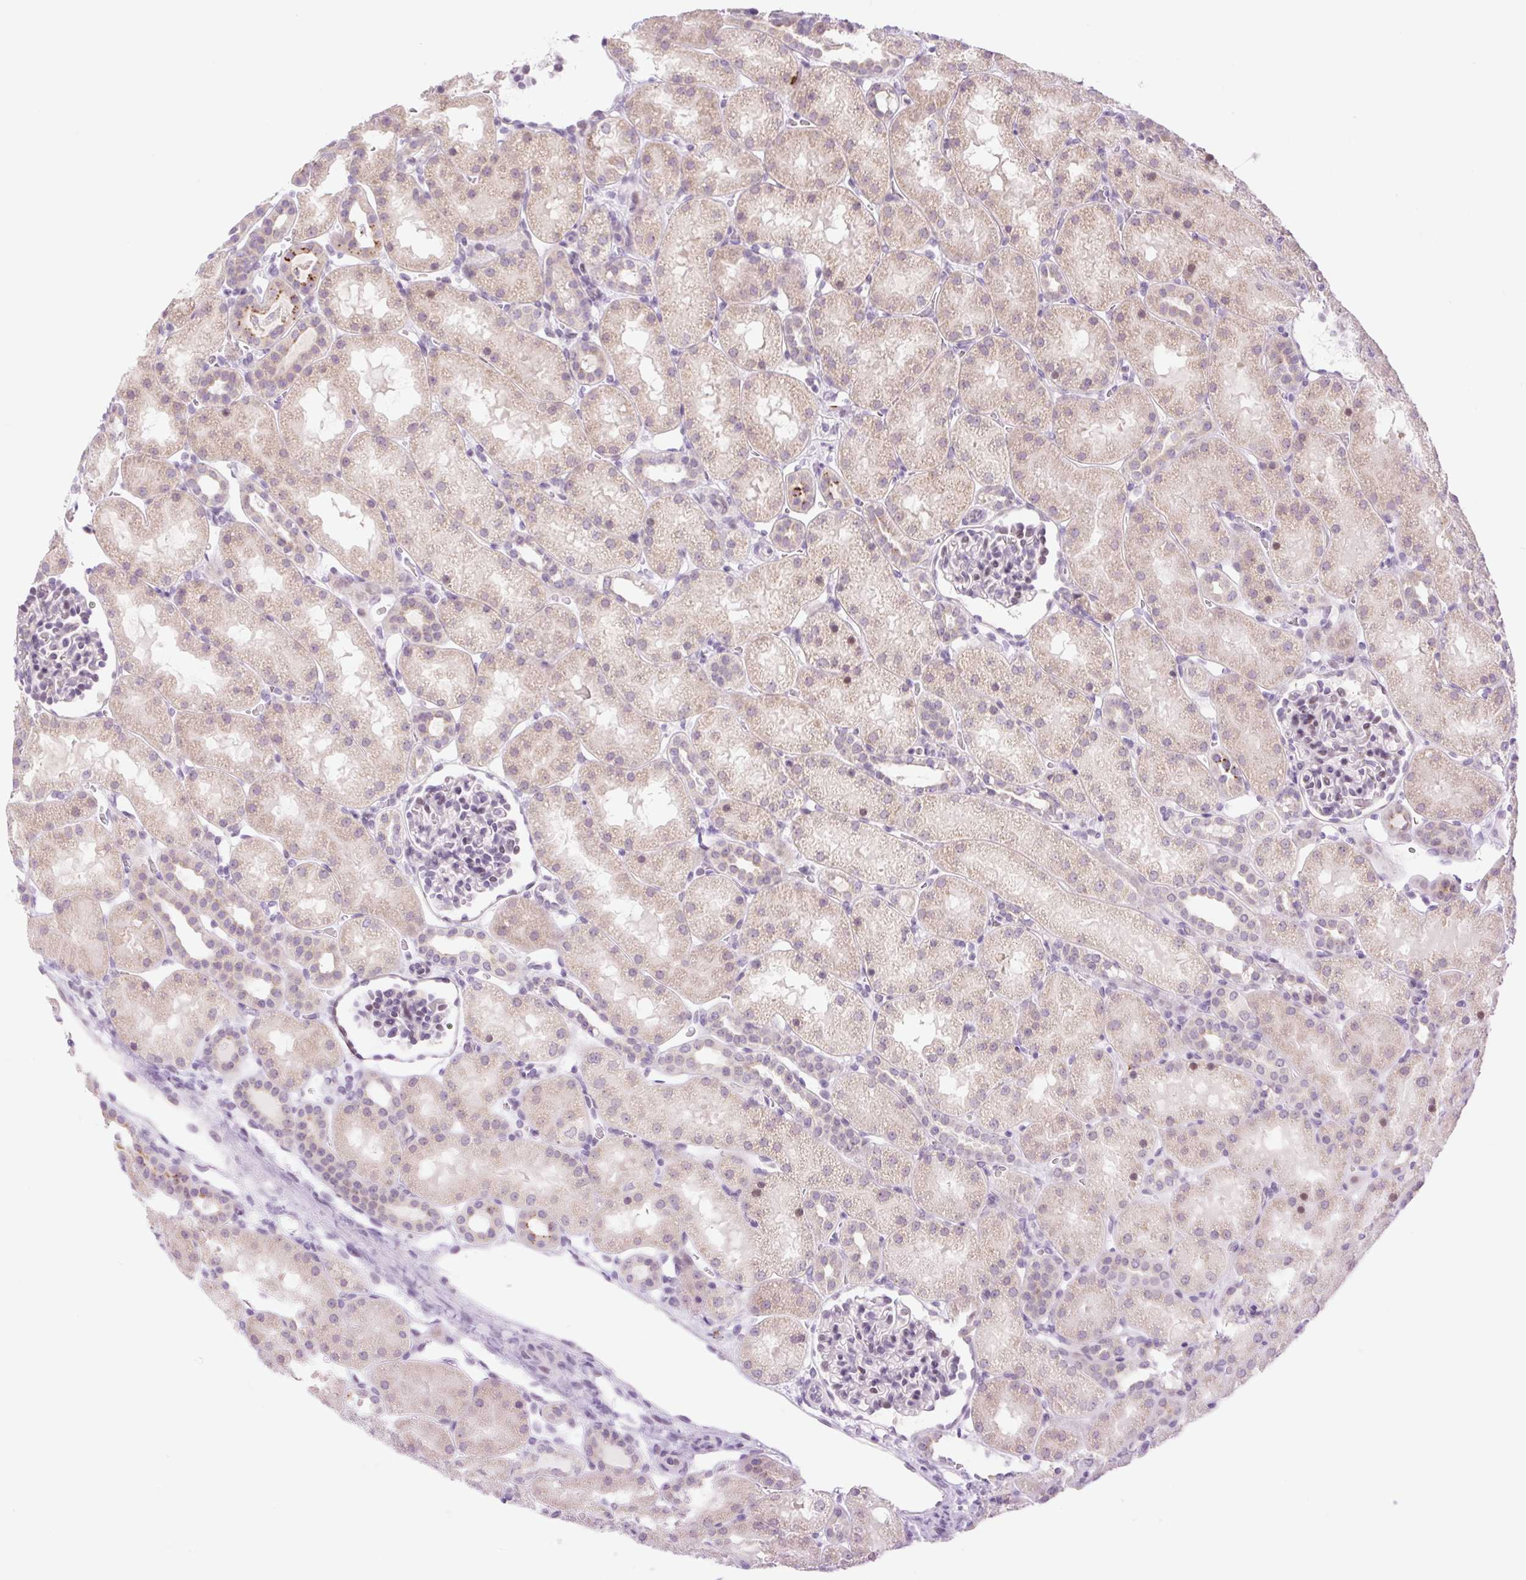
{"staining": {"intensity": "weak", "quantity": "<25%", "location": "nuclear"}, "tissue": "kidney", "cell_type": "Cells in glomeruli", "image_type": "normal", "snomed": [{"axis": "morphology", "description": "Normal tissue, NOS"}, {"axis": "topography", "description": "Kidney"}], "caption": "IHC histopathology image of benign human kidney stained for a protein (brown), which exhibits no staining in cells in glomeruli.", "gene": "SPRYD4", "patient": {"sex": "male", "age": 2}}